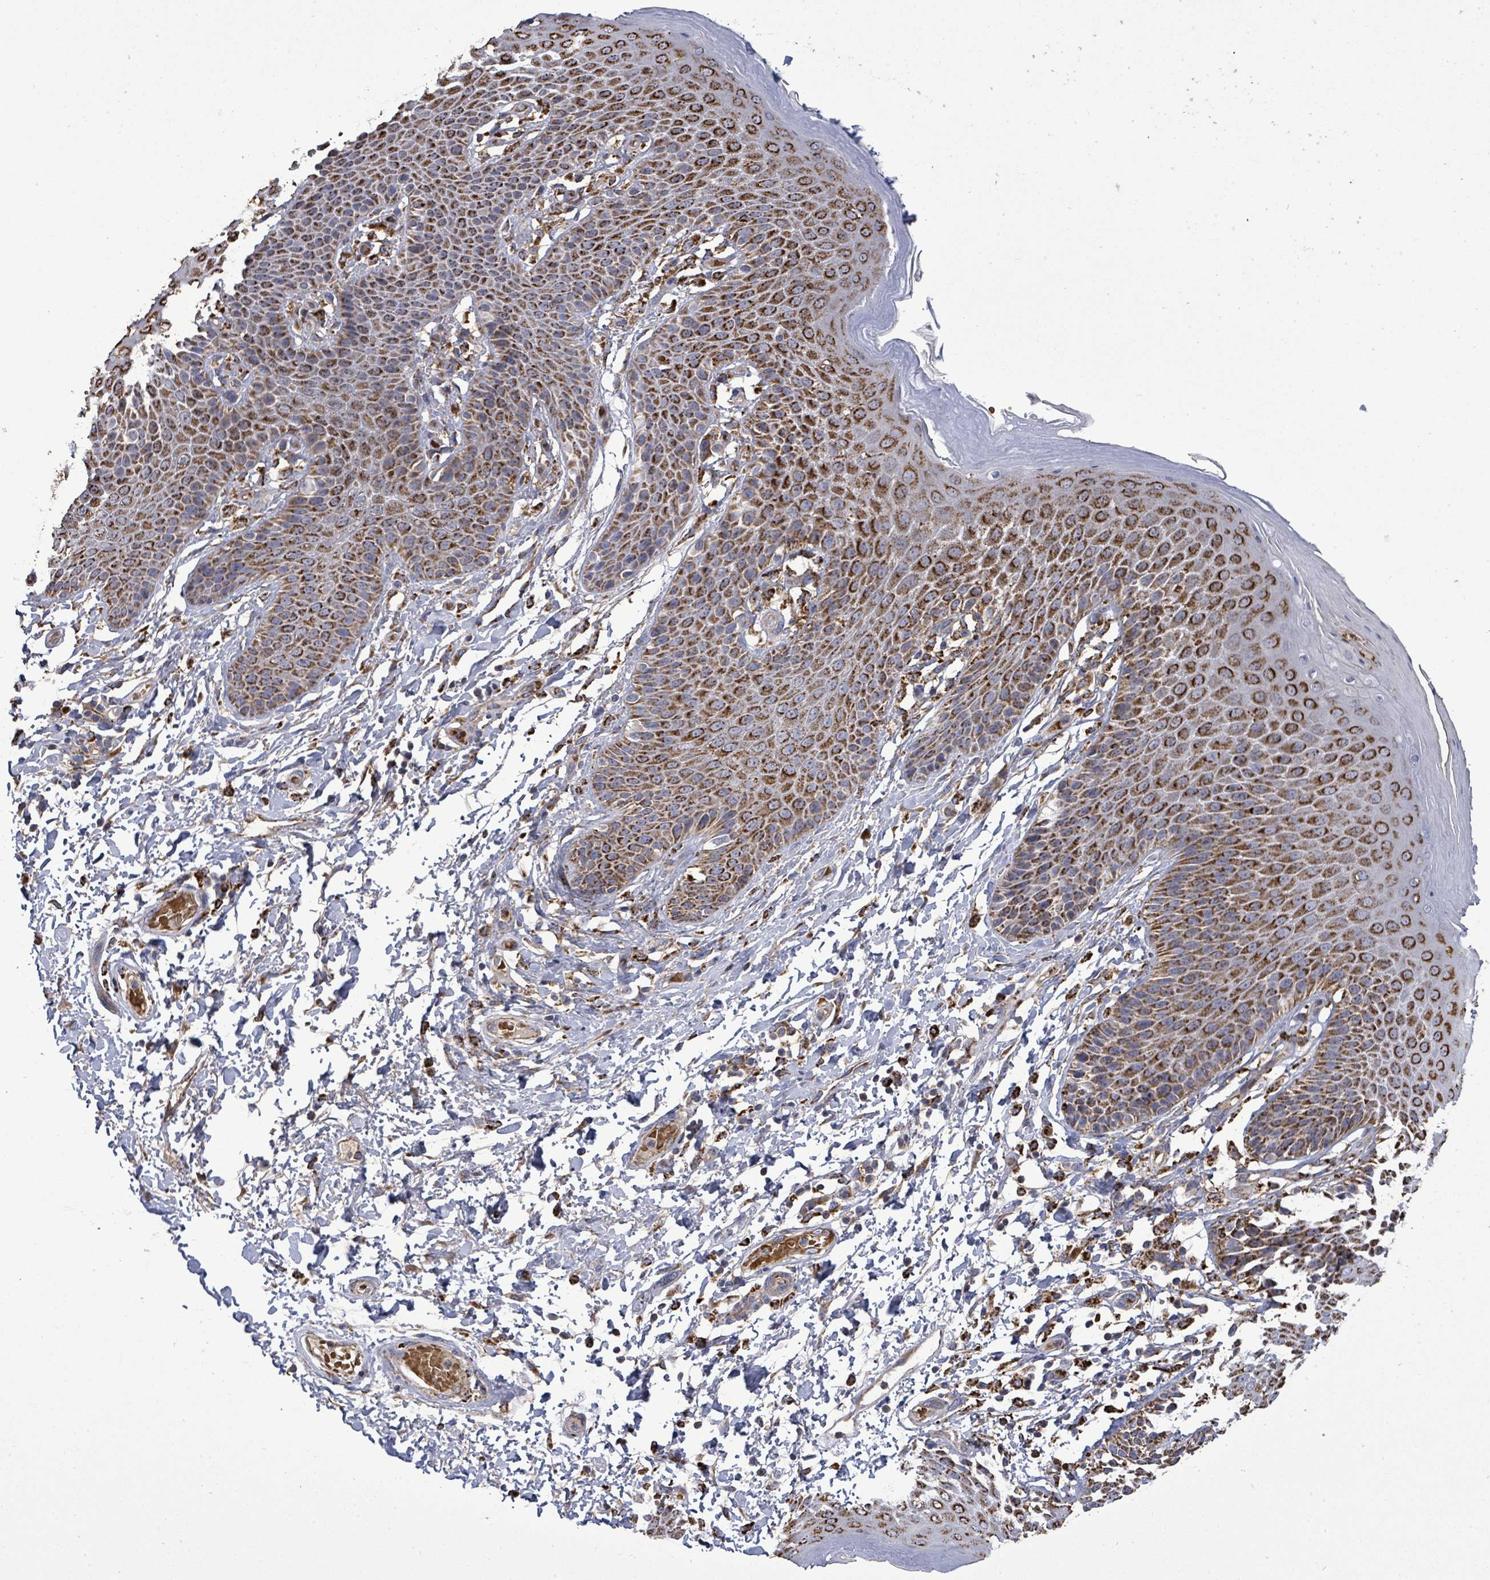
{"staining": {"intensity": "strong", "quantity": ">75%", "location": "cytoplasmic/membranous"}, "tissue": "skin", "cell_type": "Epidermal cells", "image_type": "normal", "snomed": [{"axis": "morphology", "description": "Normal tissue, NOS"}, {"axis": "topography", "description": "Peripheral nerve tissue"}], "caption": "Human skin stained for a protein (brown) shows strong cytoplasmic/membranous positive positivity in approximately >75% of epidermal cells.", "gene": "MTMR12", "patient": {"sex": "male", "age": 51}}